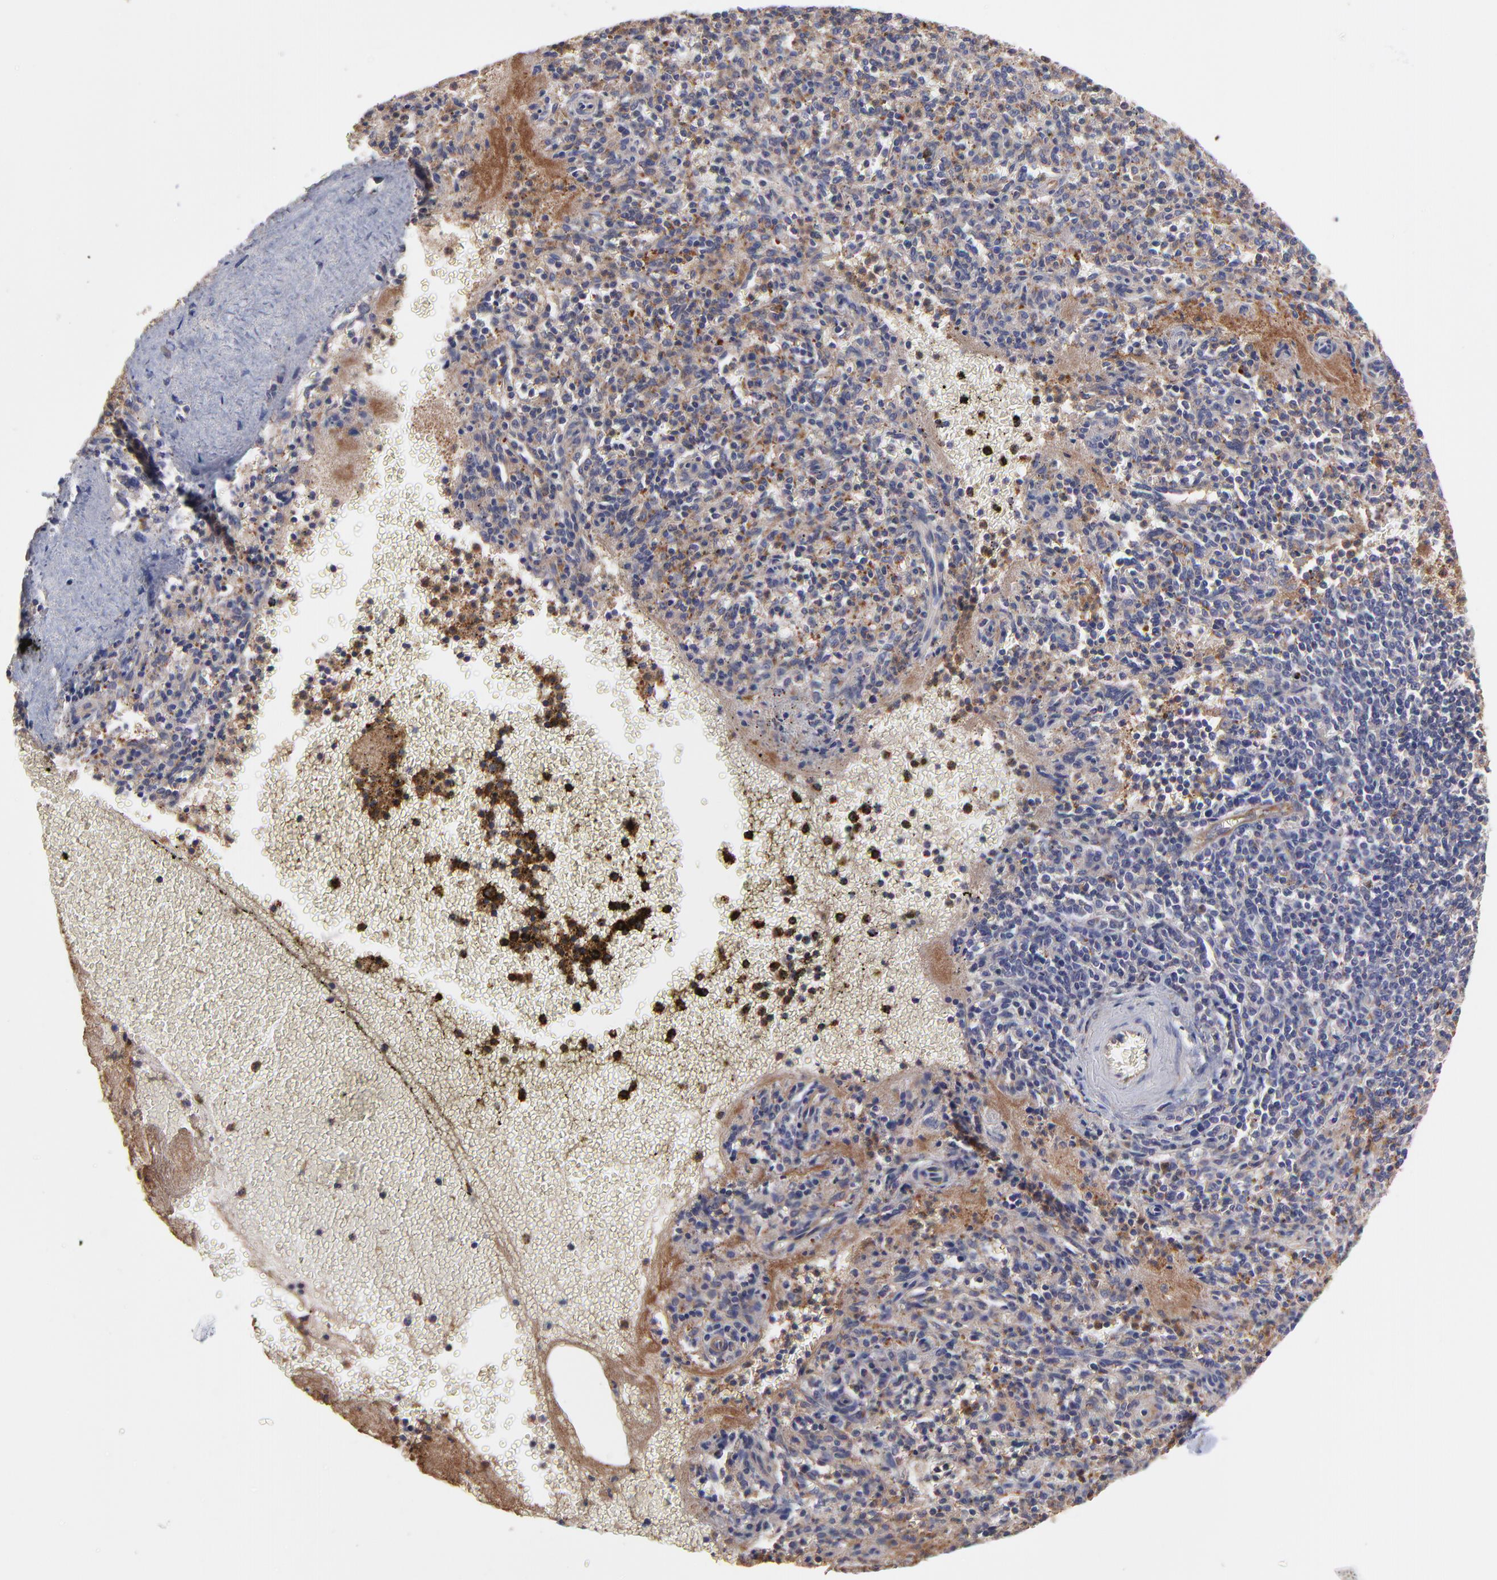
{"staining": {"intensity": "moderate", "quantity": "<25%", "location": "cytoplasmic/membranous"}, "tissue": "spleen", "cell_type": "Cells in red pulp", "image_type": "normal", "snomed": [{"axis": "morphology", "description": "Normal tissue, NOS"}, {"axis": "topography", "description": "Spleen"}], "caption": "Spleen stained with IHC demonstrates moderate cytoplasmic/membranous staining in about <25% of cells in red pulp.", "gene": "ASB7", "patient": {"sex": "male", "age": 72}}